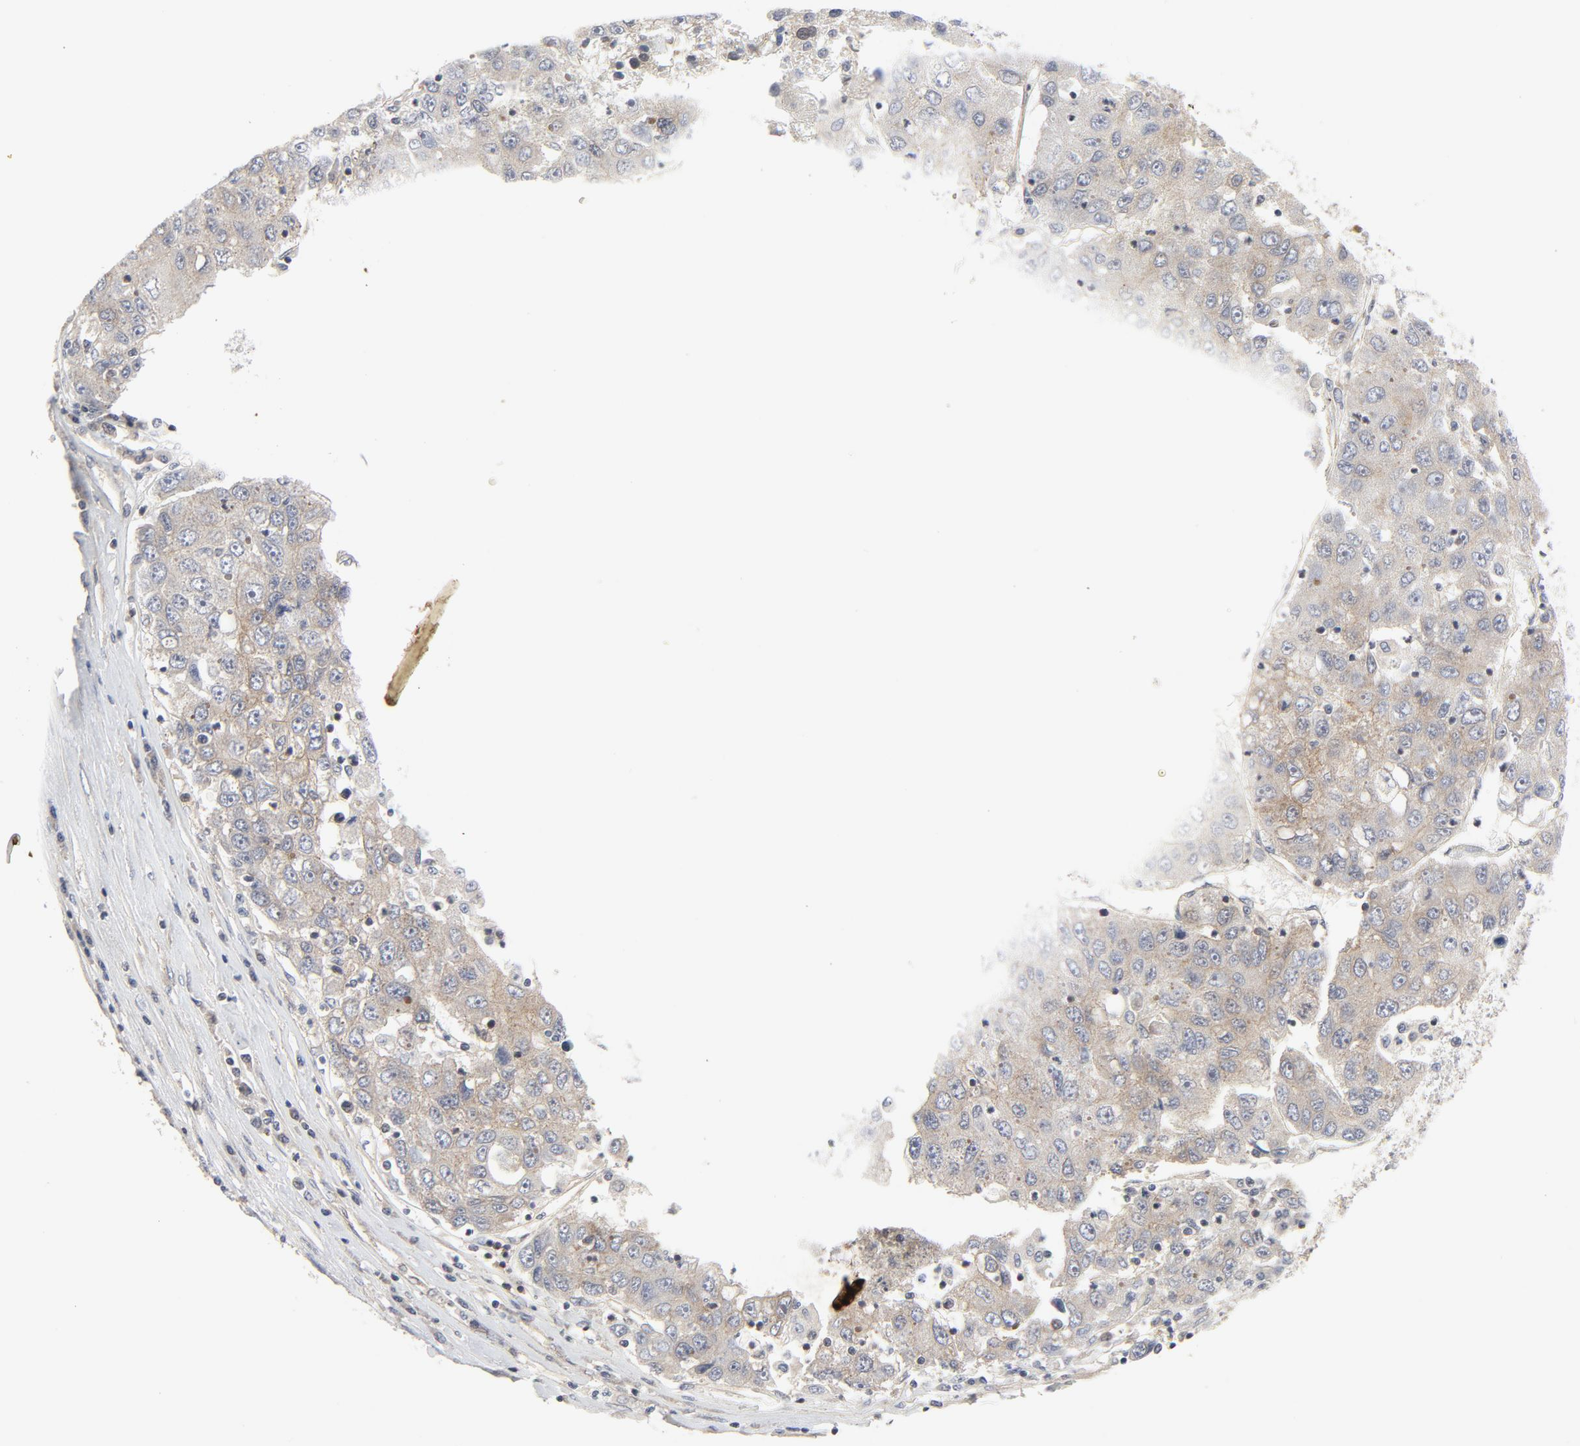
{"staining": {"intensity": "weak", "quantity": ">75%", "location": "cytoplasmic/membranous"}, "tissue": "liver cancer", "cell_type": "Tumor cells", "image_type": "cancer", "snomed": [{"axis": "morphology", "description": "Carcinoma, Hepatocellular, NOS"}, {"axis": "topography", "description": "Liver"}], "caption": "A high-resolution histopathology image shows immunohistochemistry staining of hepatocellular carcinoma (liver), which demonstrates weak cytoplasmic/membranous expression in about >75% of tumor cells.", "gene": "MAP2K7", "patient": {"sex": "male", "age": 49}}